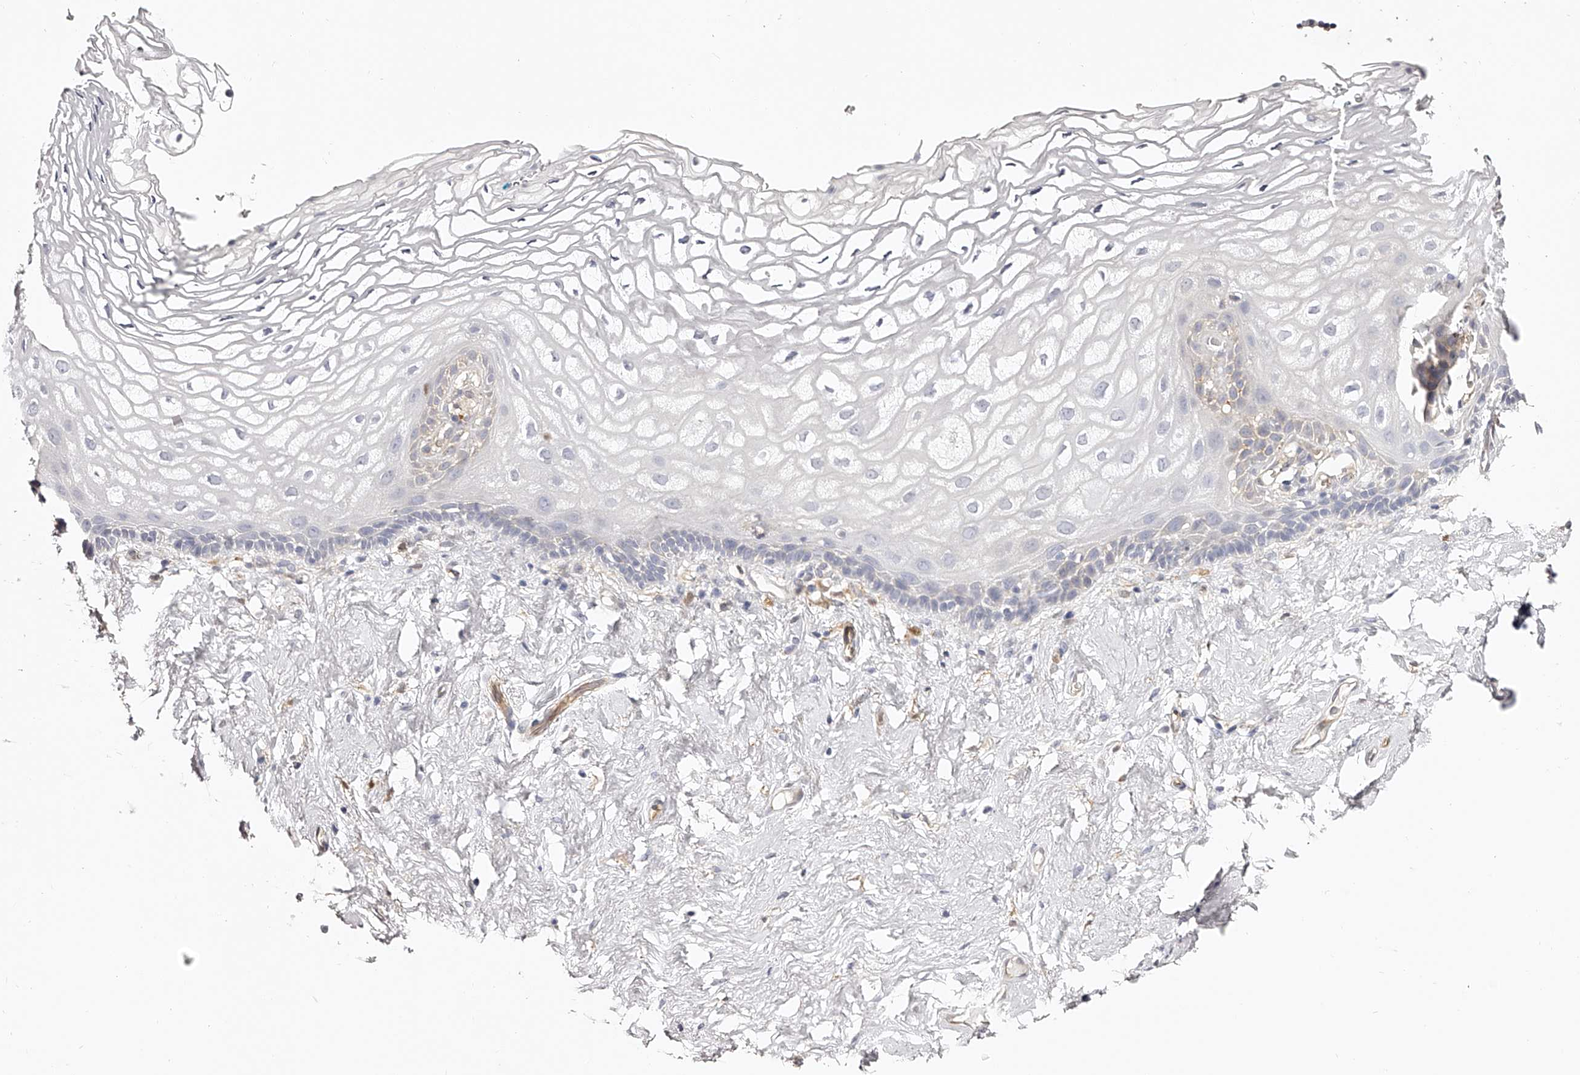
{"staining": {"intensity": "negative", "quantity": "none", "location": "none"}, "tissue": "vagina", "cell_type": "Squamous epithelial cells", "image_type": "normal", "snomed": [{"axis": "morphology", "description": "Normal tissue, NOS"}, {"axis": "morphology", "description": "Adenocarcinoma, NOS"}, {"axis": "topography", "description": "Rectum"}, {"axis": "topography", "description": "Vagina"}], "caption": "Histopathology image shows no significant protein expression in squamous epithelial cells of normal vagina. (DAB IHC visualized using brightfield microscopy, high magnification).", "gene": "LAP3", "patient": {"sex": "female", "age": 71}}